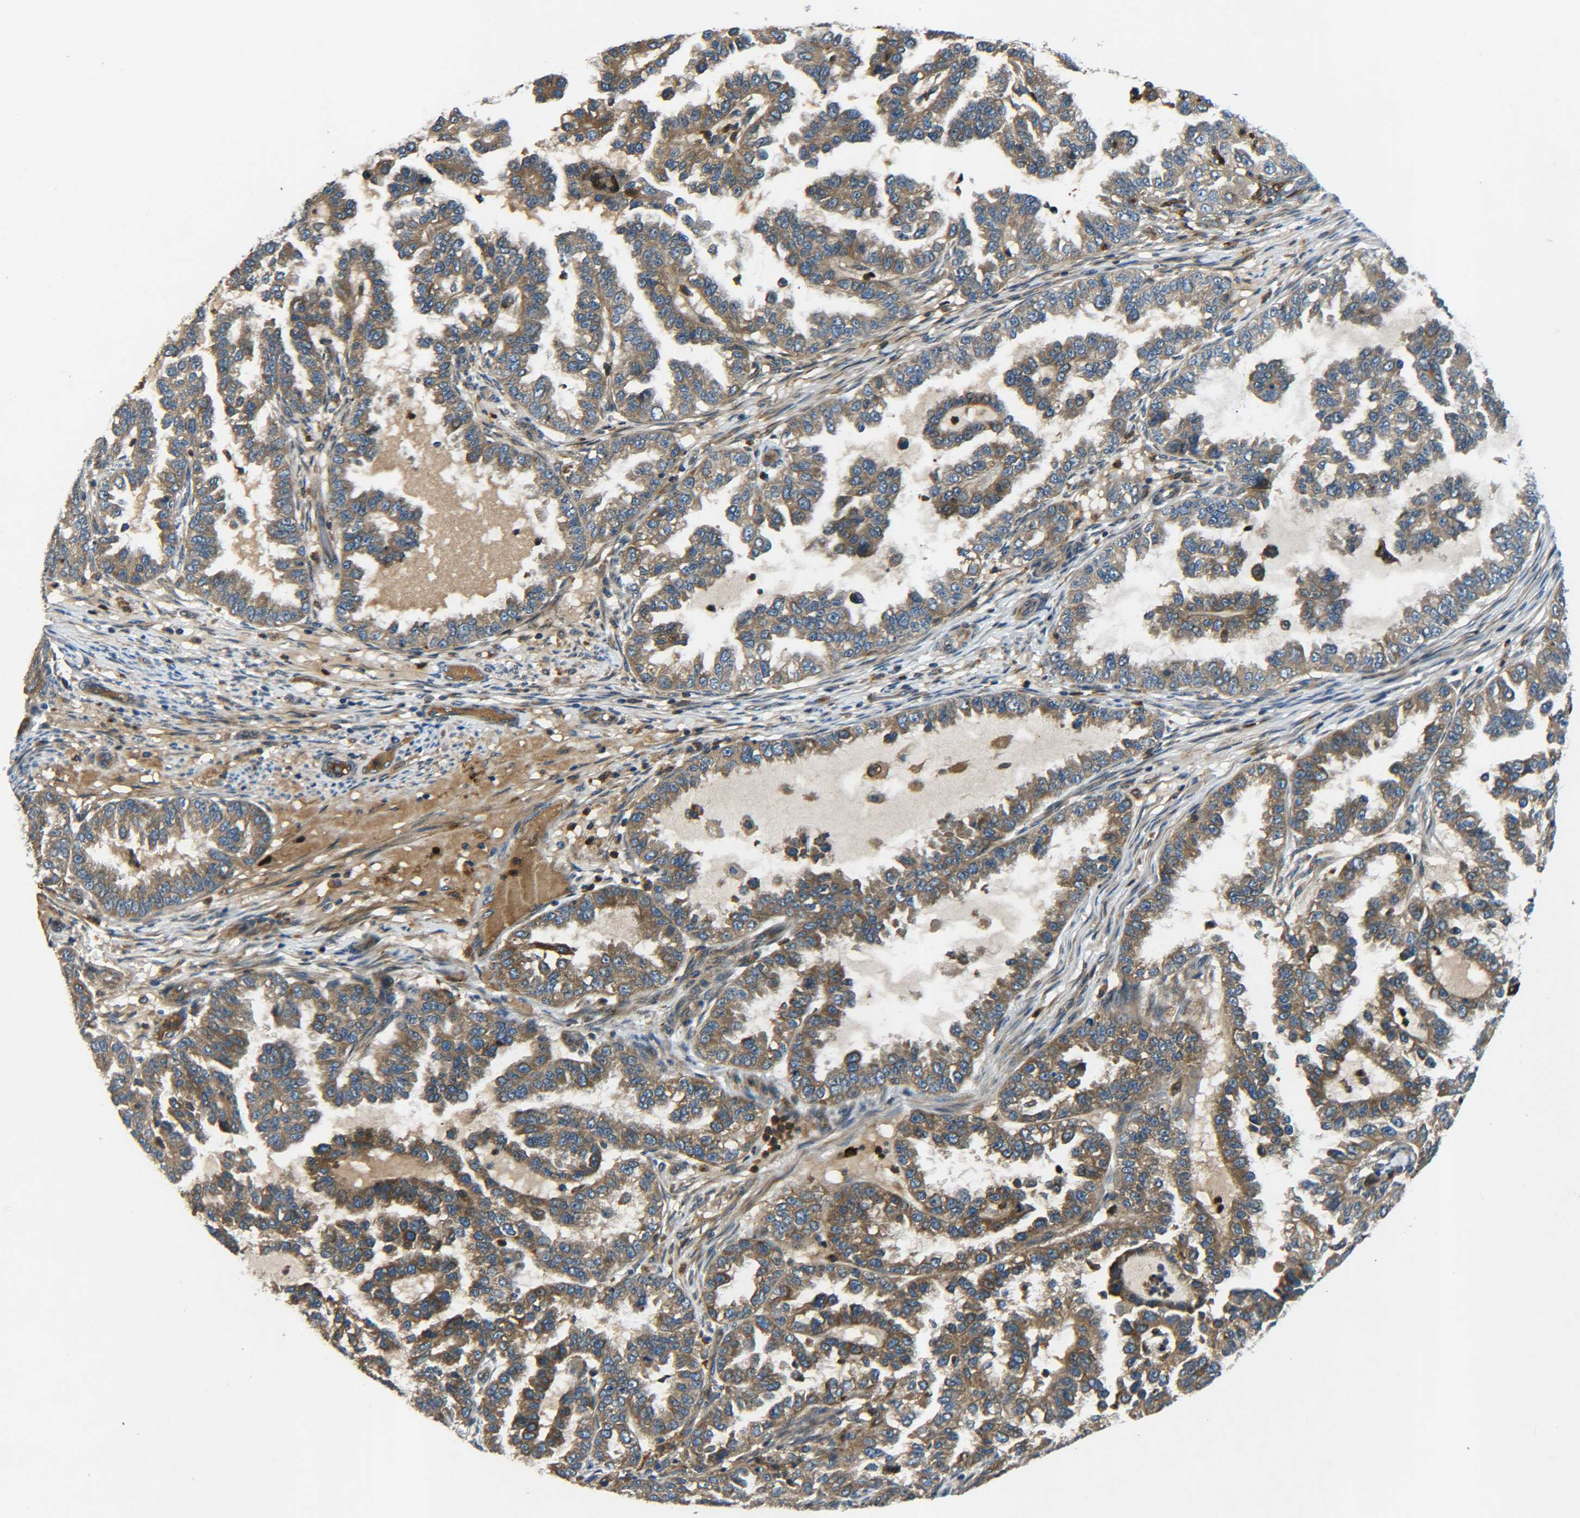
{"staining": {"intensity": "moderate", "quantity": ">75%", "location": "cytoplasmic/membranous"}, "tissue": "endometrial cancer", "cell_type": "Tumor cells", "image_type": "cancer", "snomed": [{"axis": "morphology", "description": "Adenocarcinoma, NOS"}, {"axis": "topography", "description": "Endometrium"}], "caption": "High-power microscopy captured an immunohistochemistry (IHC) micrograph of adenocarcinoma (endometrial), revealing moderate cytoplasmic/membranous positivity in approximately >75% of tumor cells.", "gene": "RAB1B", "patient": {"sex": "female", "age": 85}}